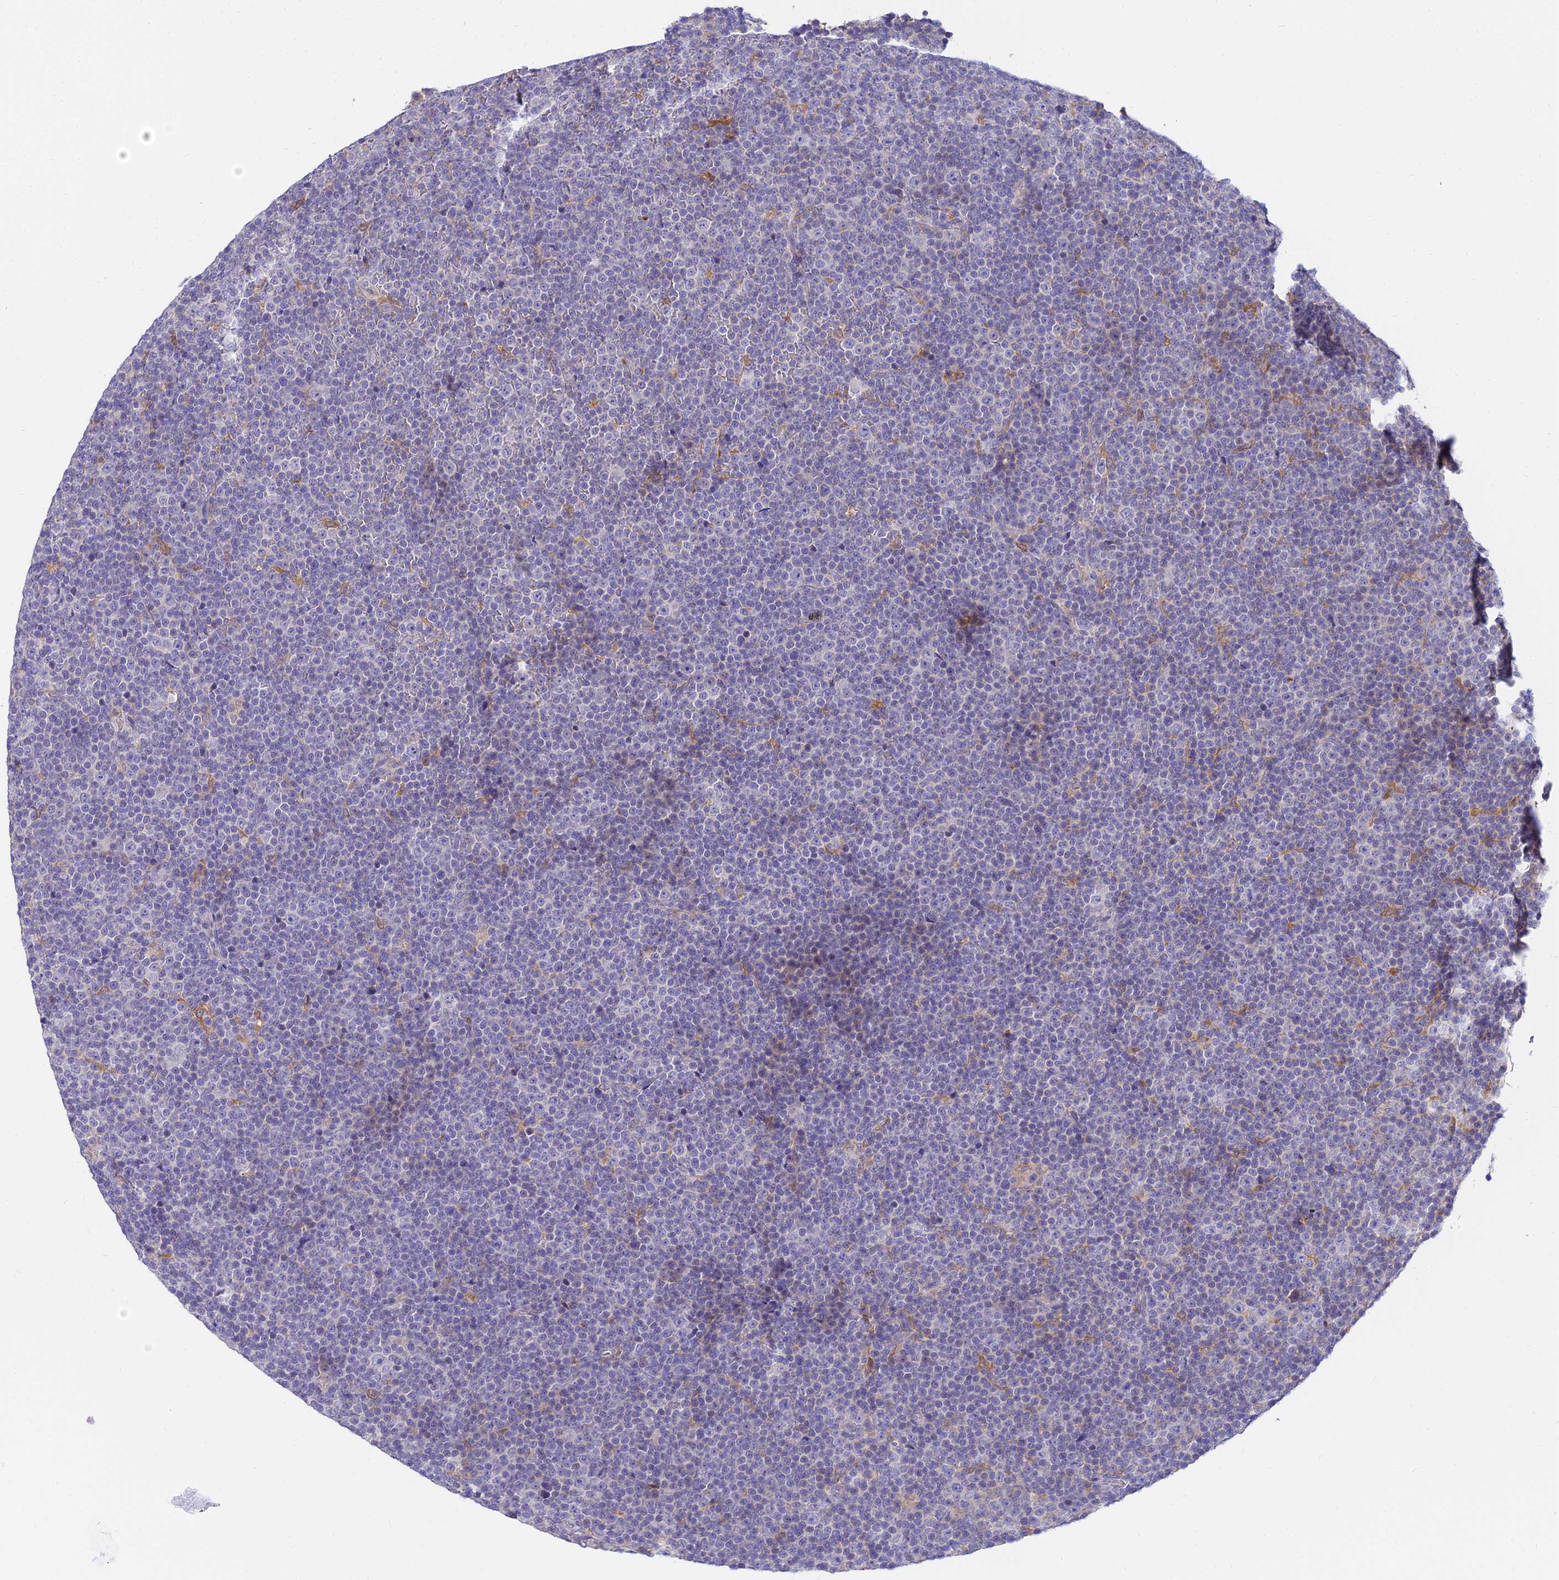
{"staining": {"intensity": "negative", "quantity": "none", "location": "none"}, "tissue": "lymphoma", "cell_type": "Tumor cells", "image_type": "cancer", "snomed": [{"axis": "morphology", "description": "Malignant lymphoma, non-Hodgkin's type, Low grade"}, {"axis": "topography", "description": "Lymph node"}], "caption": "Immunohistochemistry (IHC) micrograph of human lymphoma stained for a protein (brown), which demonstrates no staining in tumor cells.", "gene": "ARL8B", "patient": {"sex": "female", "age": 67}}